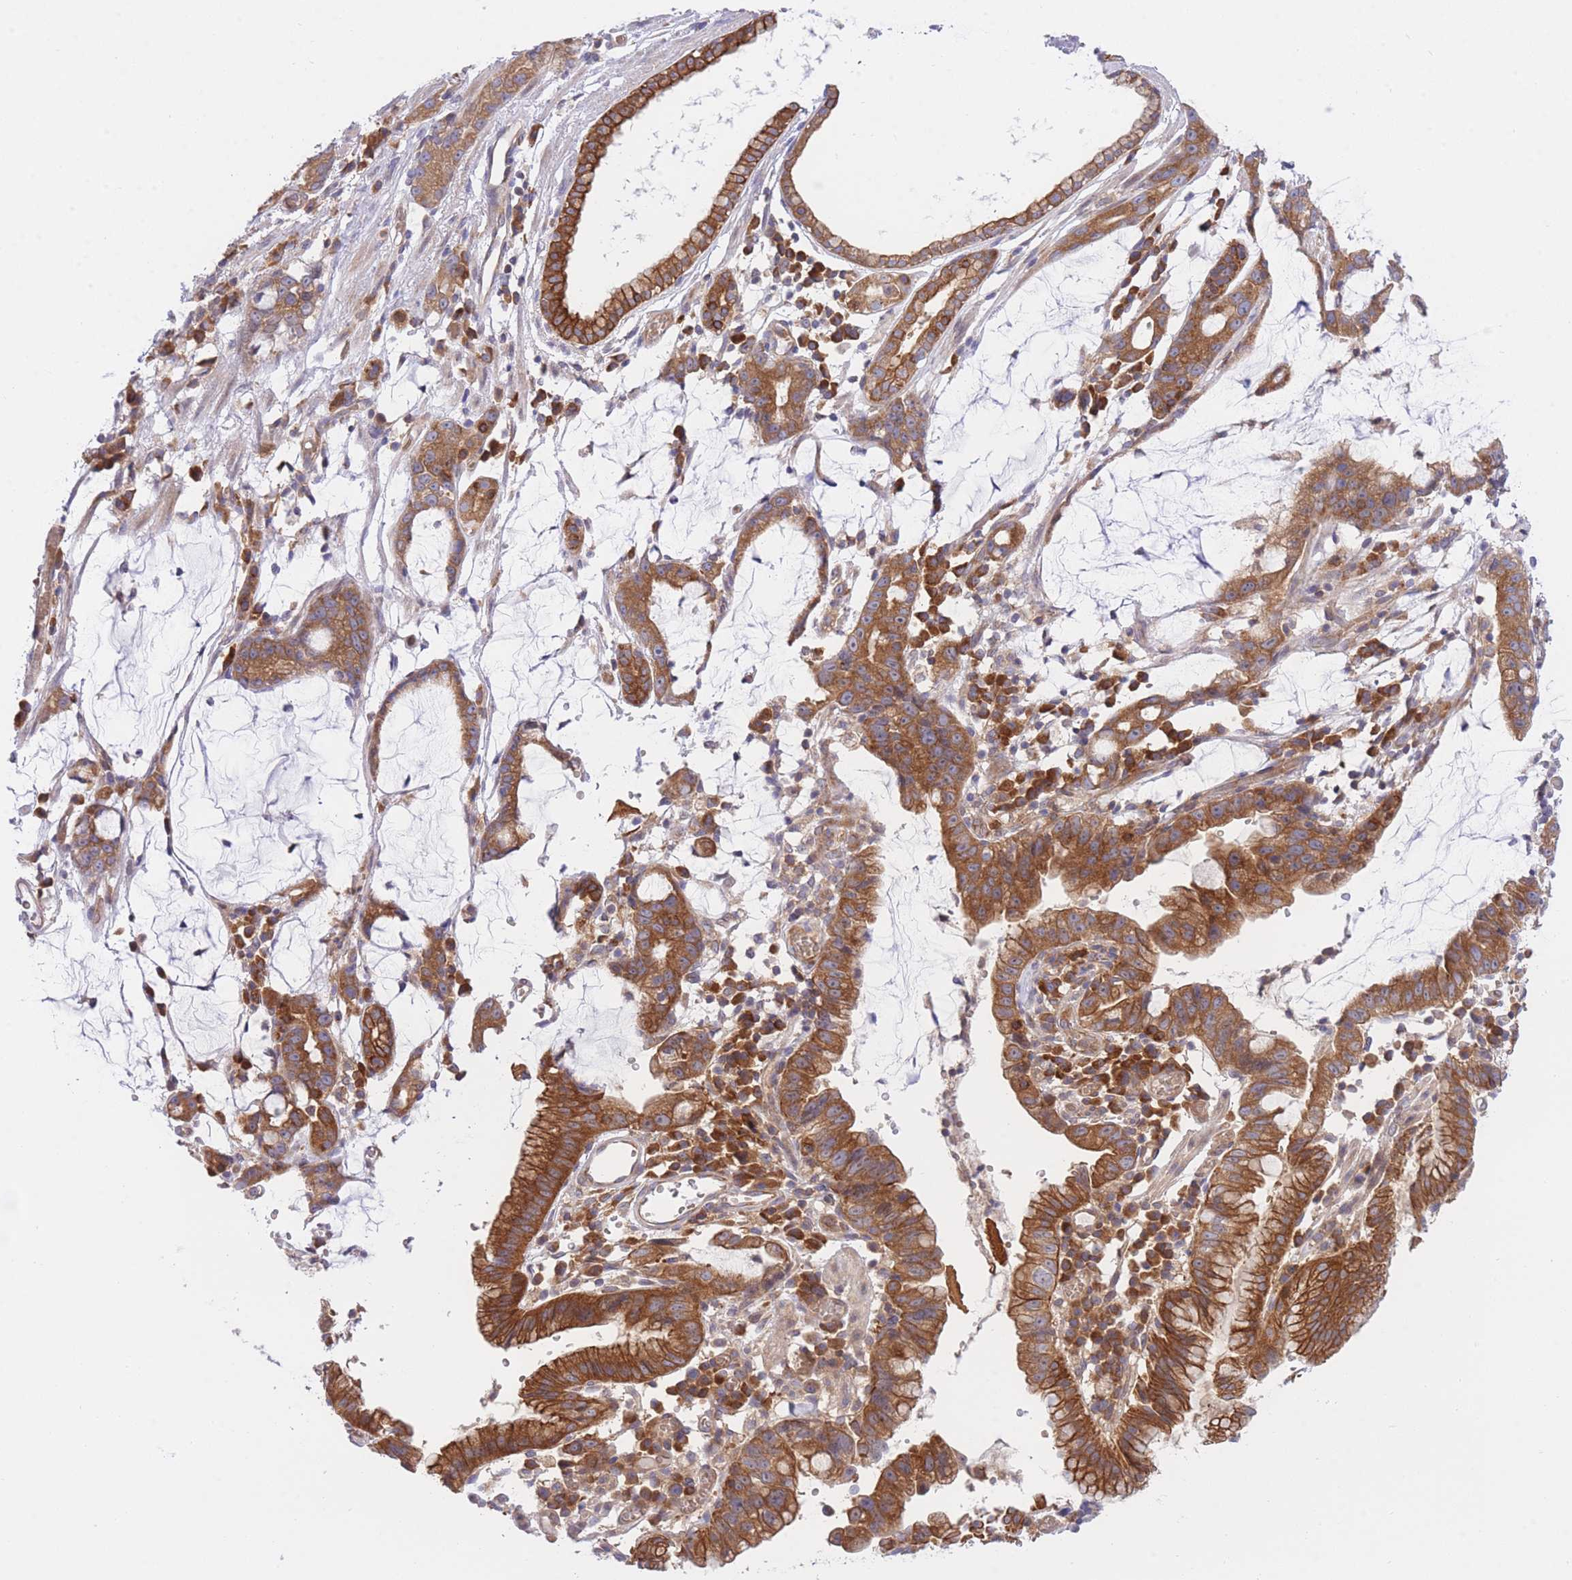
{"staining": {"intensity": "strong", "quantity": ">75%", "location": "cytoplasmic/membranous"}, "tissue": "stomach cancer", "cell_type": "Tumor cells", "image_type": "cancer", "snomed": [{"axis": "morphology", "description": "Adenocarcinoma, NOS"}, {"axis": "topography", "description": "Stomach"}], "caption": "This photomicrograph shows adenocarcinoma (stomach) stained with IHC to label a protein in brown. The cytoplasmic/membranous of tumor cells show strong positivity for the protein. Nuclei are counter-stained blue.", "gene": "EIF2B2", "patient": {"sex": "male", "age": 55}}